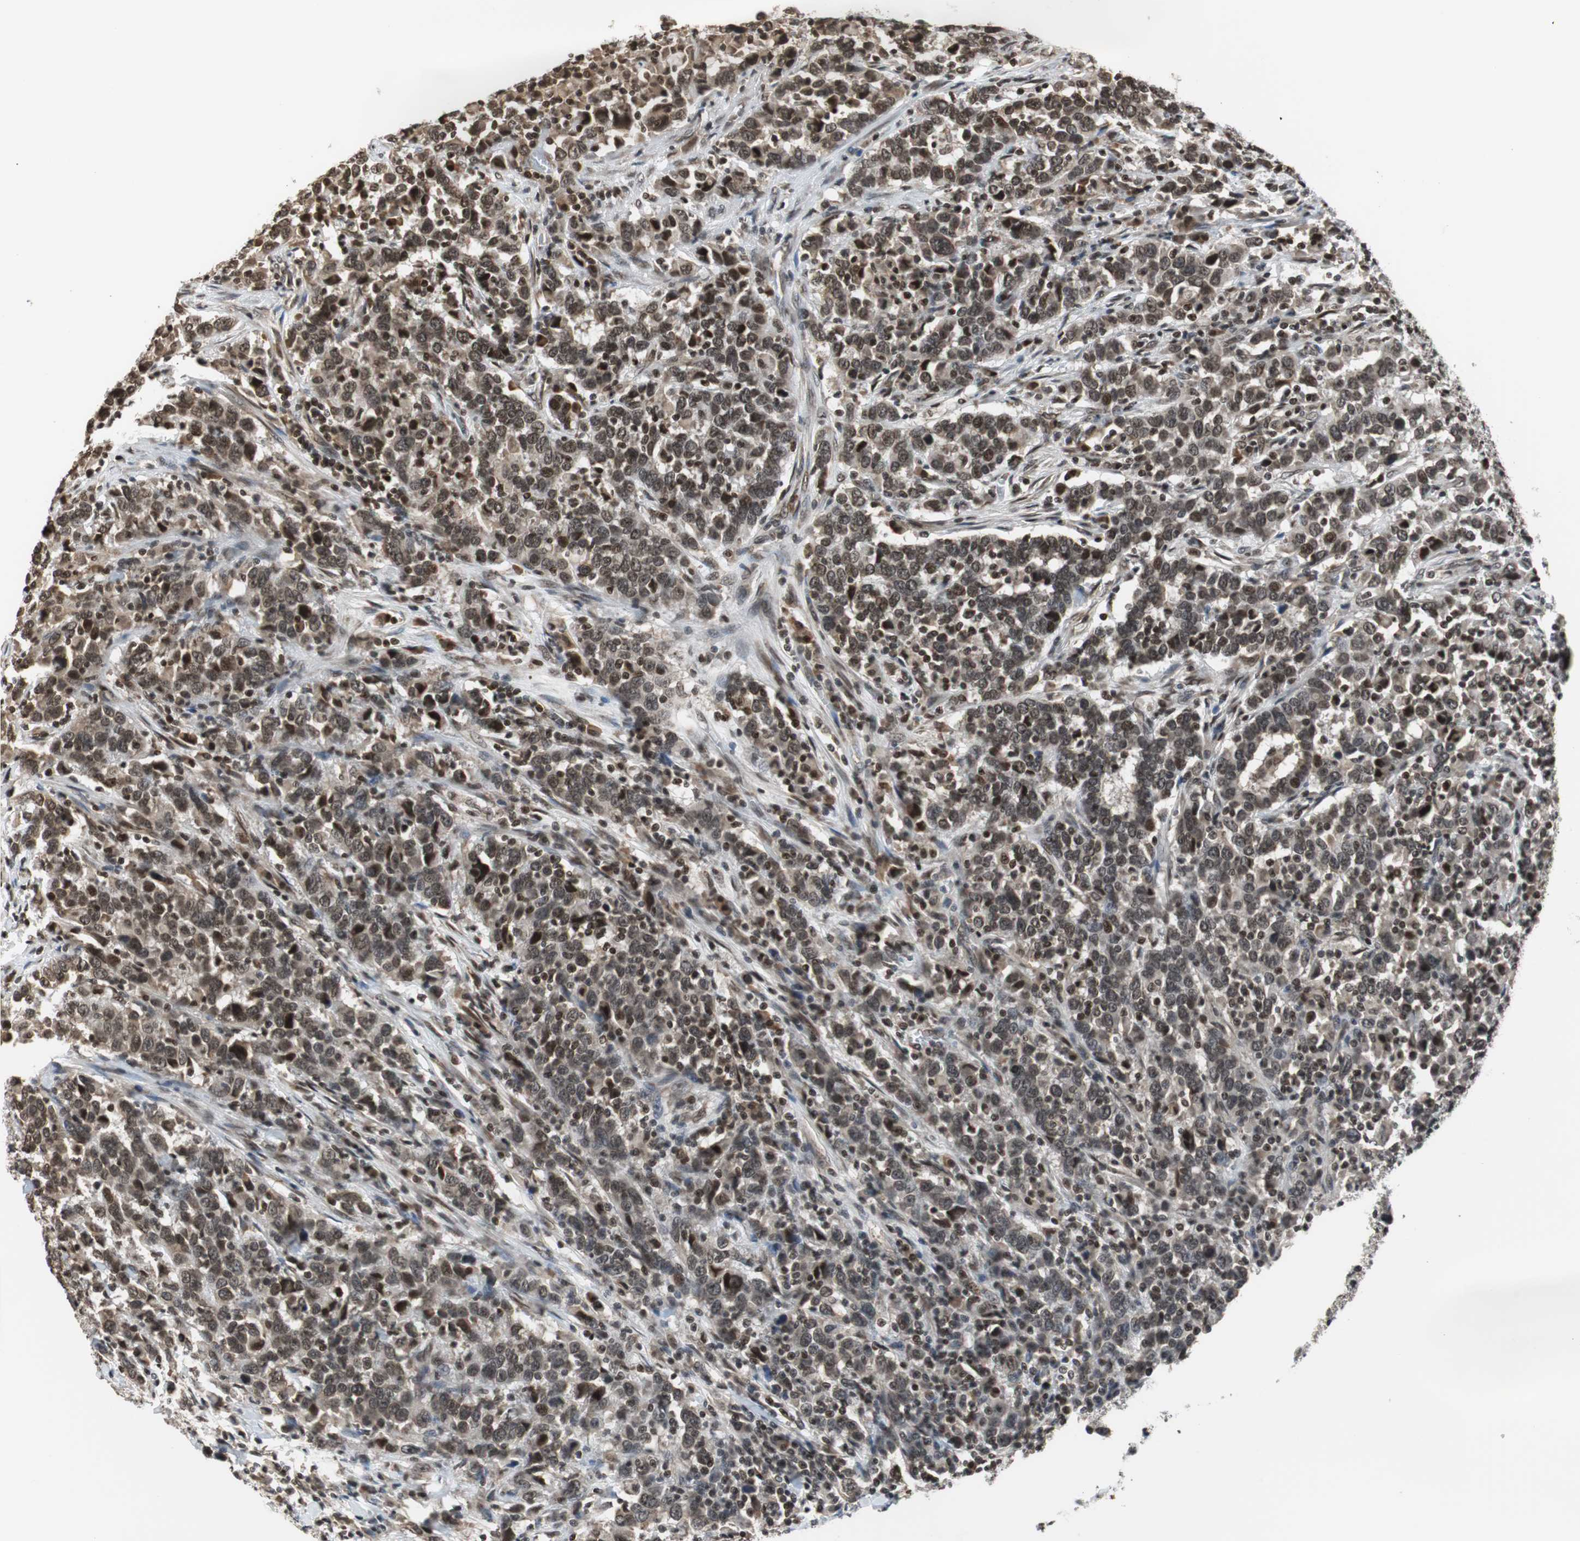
{"staining": {"intensity": "strong", "quantity": ">75%", "location": "nuclear"}, "tissue": "urothelial cancer", "cell_type": "Tumor cells", "image_type": "cancer", "snomed": [{"axis": "morphology", "description": "Urothelial carcinoma, High grade"}, {"axis": "topography", "description": "Urinary bladder"}], "caption": "An immunohistochemistry image of tumor tissue is shown. Protein staining in brown labels strong nuclear positivity in urothelial carcinoma (high-grade) within tumor cells.", "gene": "REST", "patient": {"sex": "male", "age": 61}}